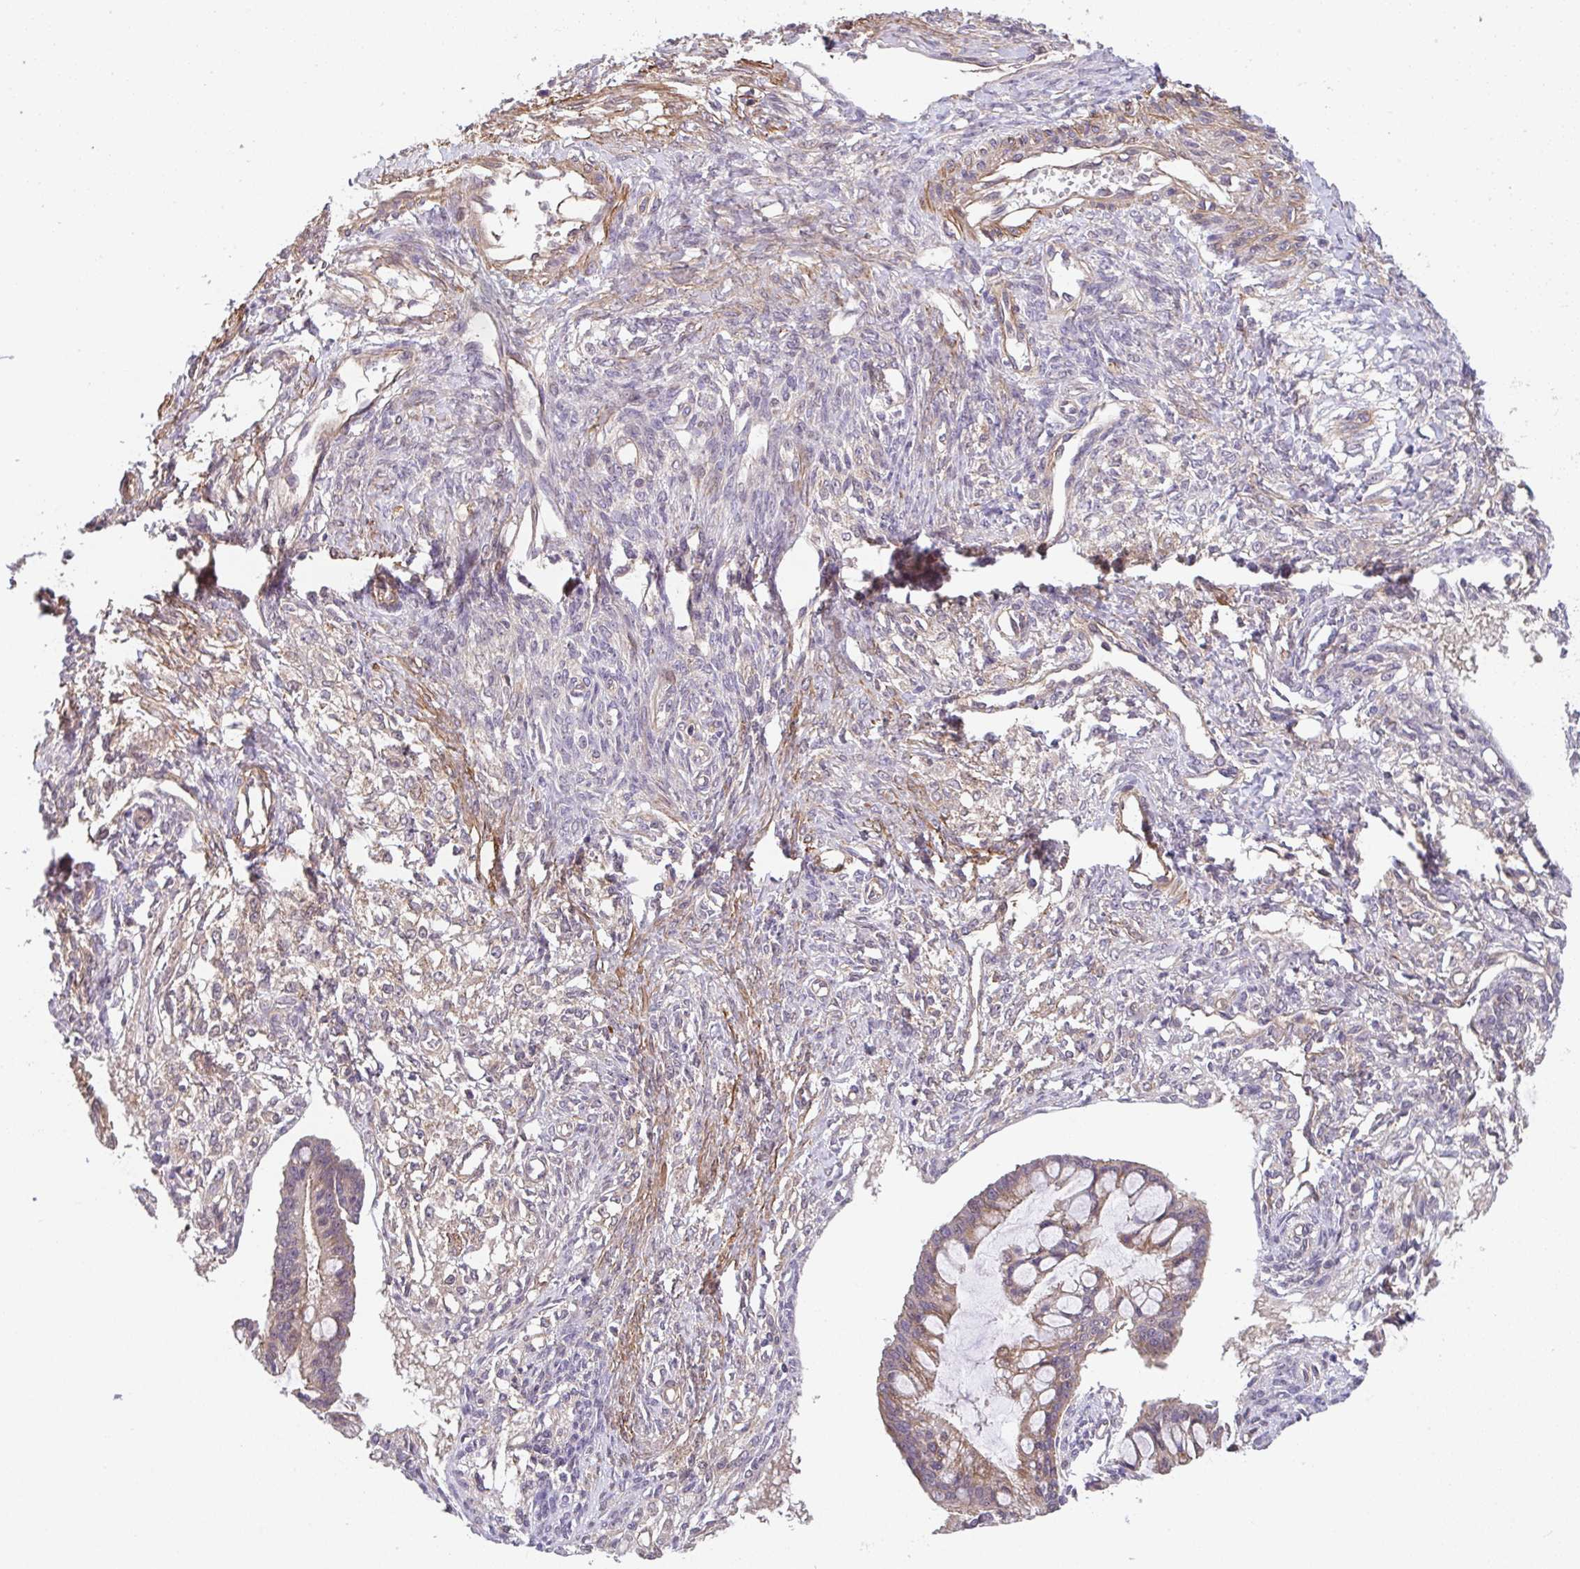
{"staining": {"intensity": "moderate", "quantity": "25%-75%", "location": "cytoplasmic/membranous"}, "tissue": "ovarian cancer", "cell_type": "Tumor cells", "image_type": "cancer", "snomed": [{"axis": "morphology", "description": "Cystadenocarcinoma, mucinous, NOS"}, {"axis": "topography", "description": "Ovary"}], "caption": "A photomicrograph showing moderate cytoplasmic/membranous expression in about 25%-75% of tumor cells in ovarian cancer, as visualized by brown immunohistochemical staining.", "gene": "ZNF696", "patient": {"sex": "female", "age": 73}}